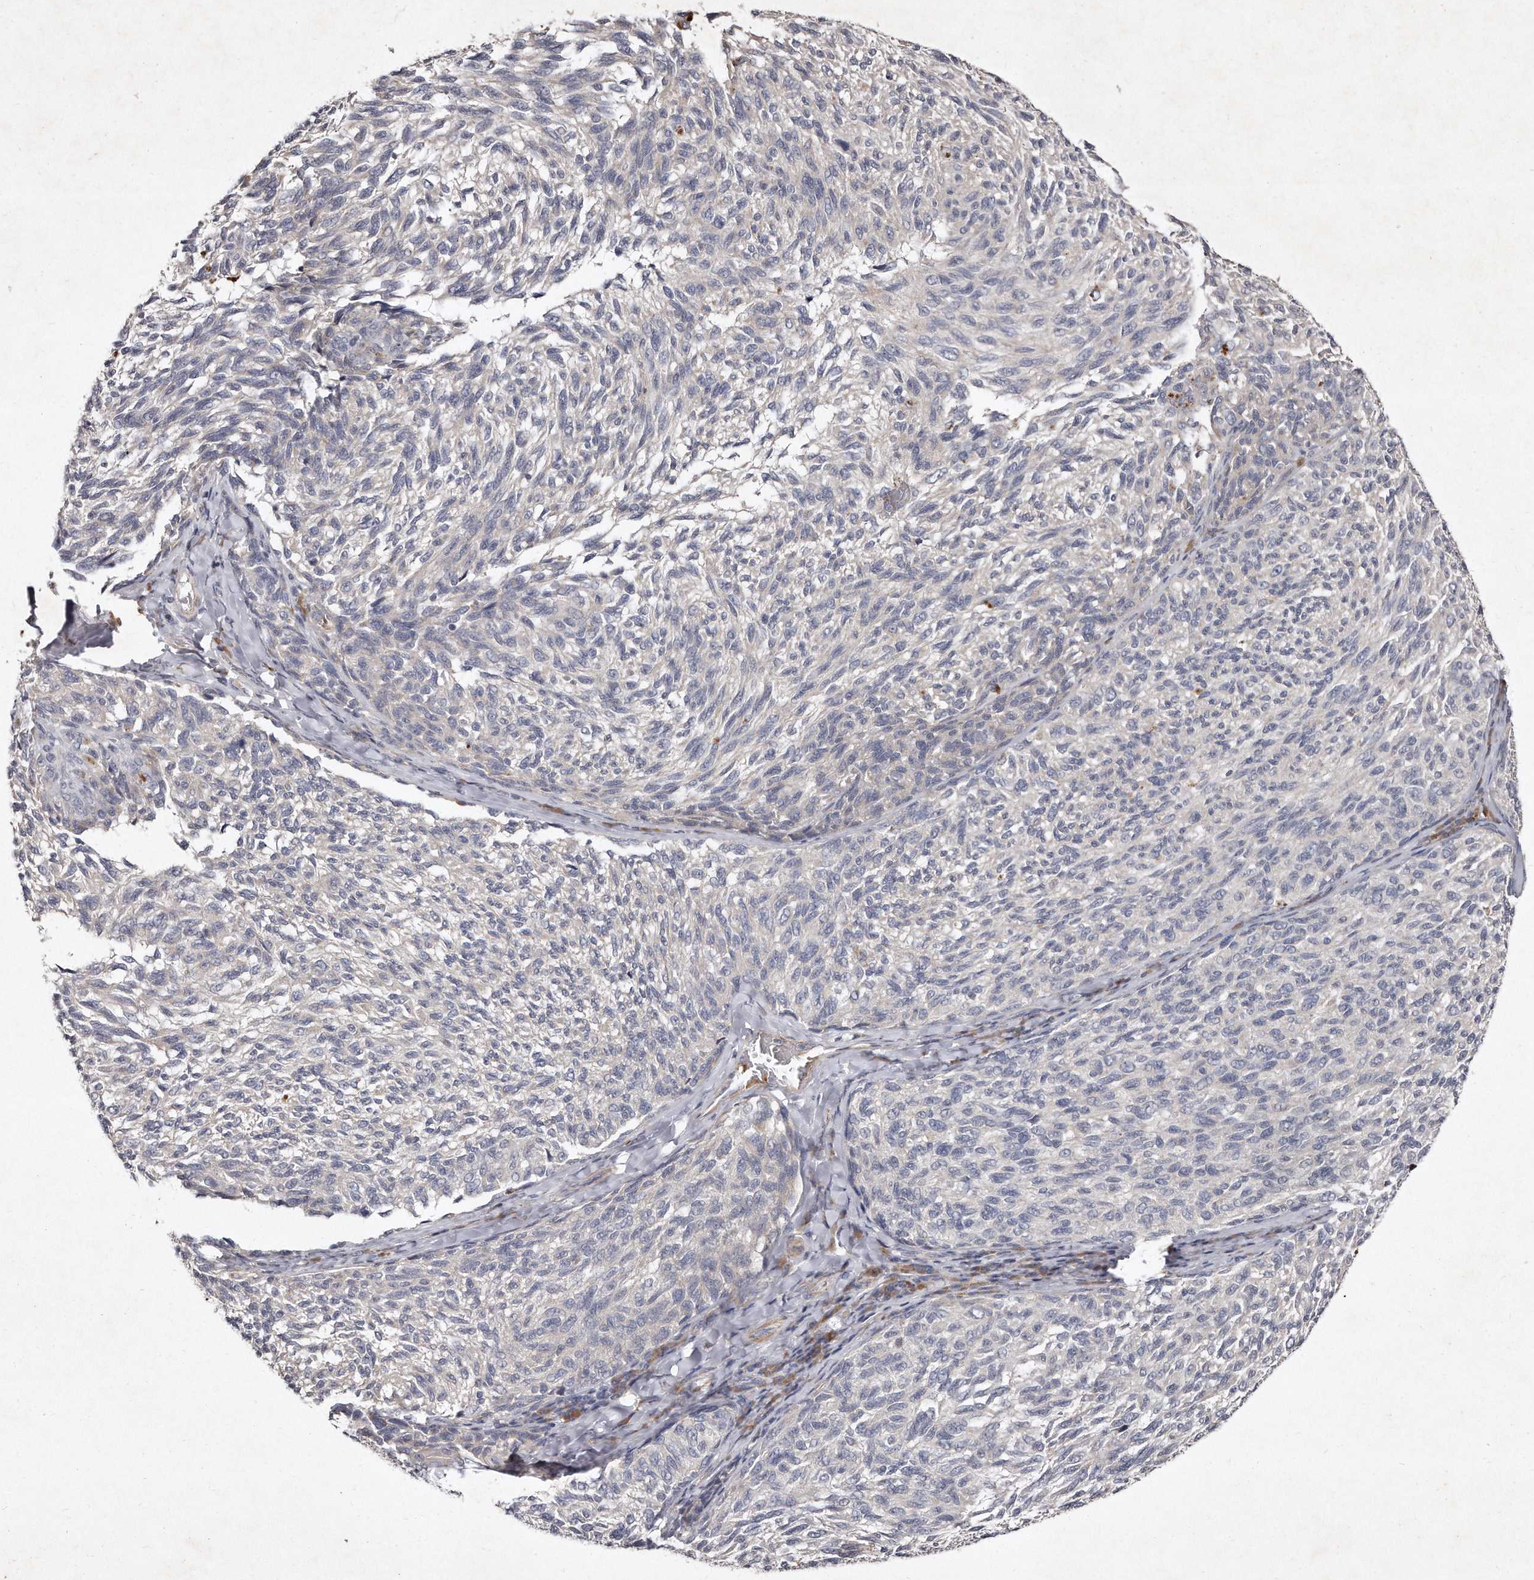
{"staining": {"intensity": "negative", "quantity": "none", "location": "none"}, "tissue": "melanoma", "cell_type": "Tumor cells", "image_type": "cancer", "snomed": [{"axis": "morphology", "description": "Malignant melanoma, NOS"}, {"axis": "topography", "description": "Skin"}], "caption": "Tumor cells show no significant staining in malignant melanoma.", "gene": "TECR", "patient": {"sex": "female", "age": 73}}